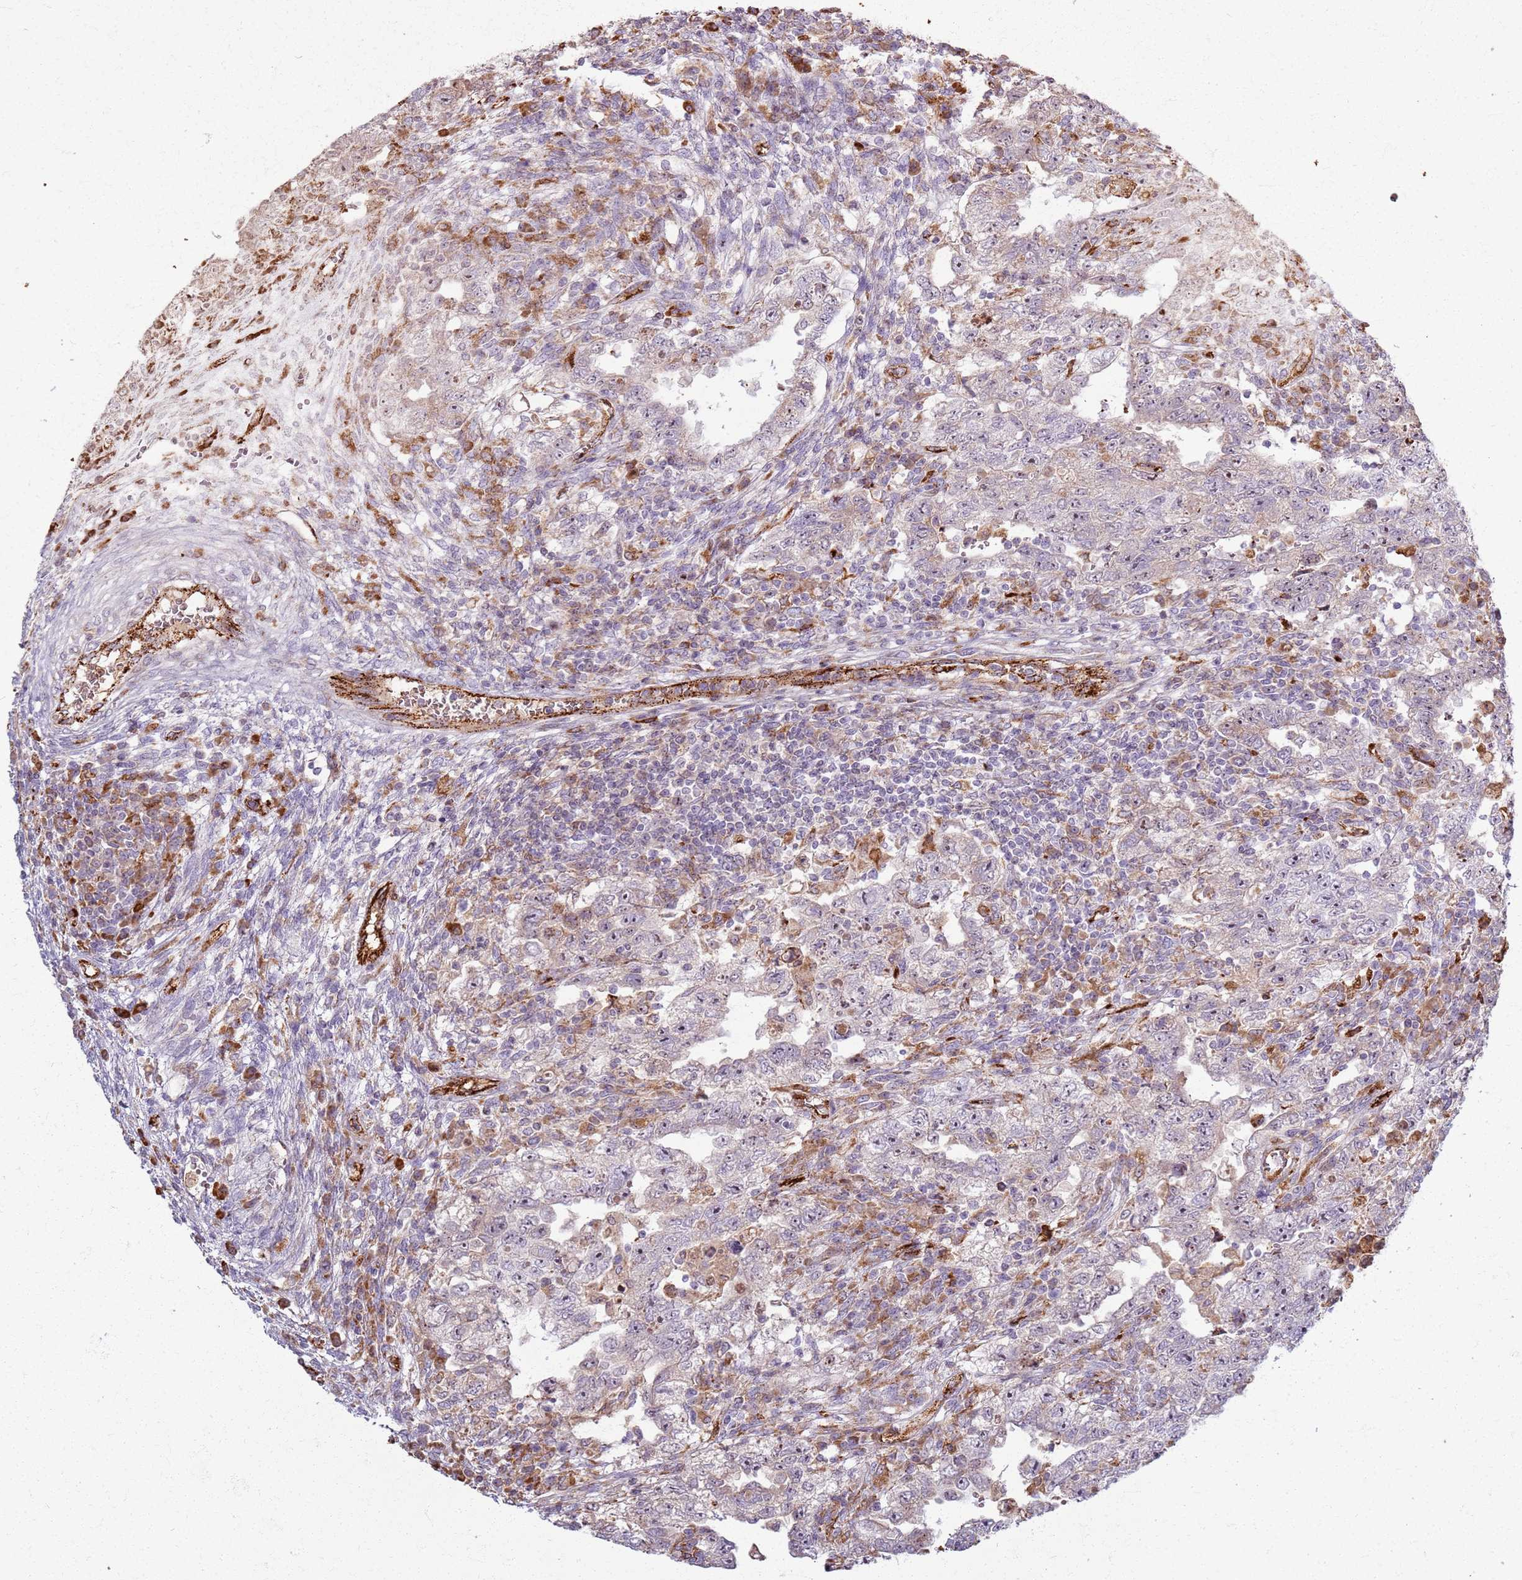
{"staining": {"intensity": "weak", "quantity": "<25%", "location": "cytoplasmic/membranous,nuclear"}, "tissue": "testis cancer", "cell_type": "Tumor cells", "image_type": "cancer", "snomed": [{"axis": "morphology", "description": "Carcinoma, Embryonal, NOS"}, {"axis": "topography", "description": "Testis"}], "caption": "Tumor cells show no significant positivity in testis cancer (embryonal carcinoma).", "gene": "KRI1", "patient": {"sex": "male", "age": 26}}